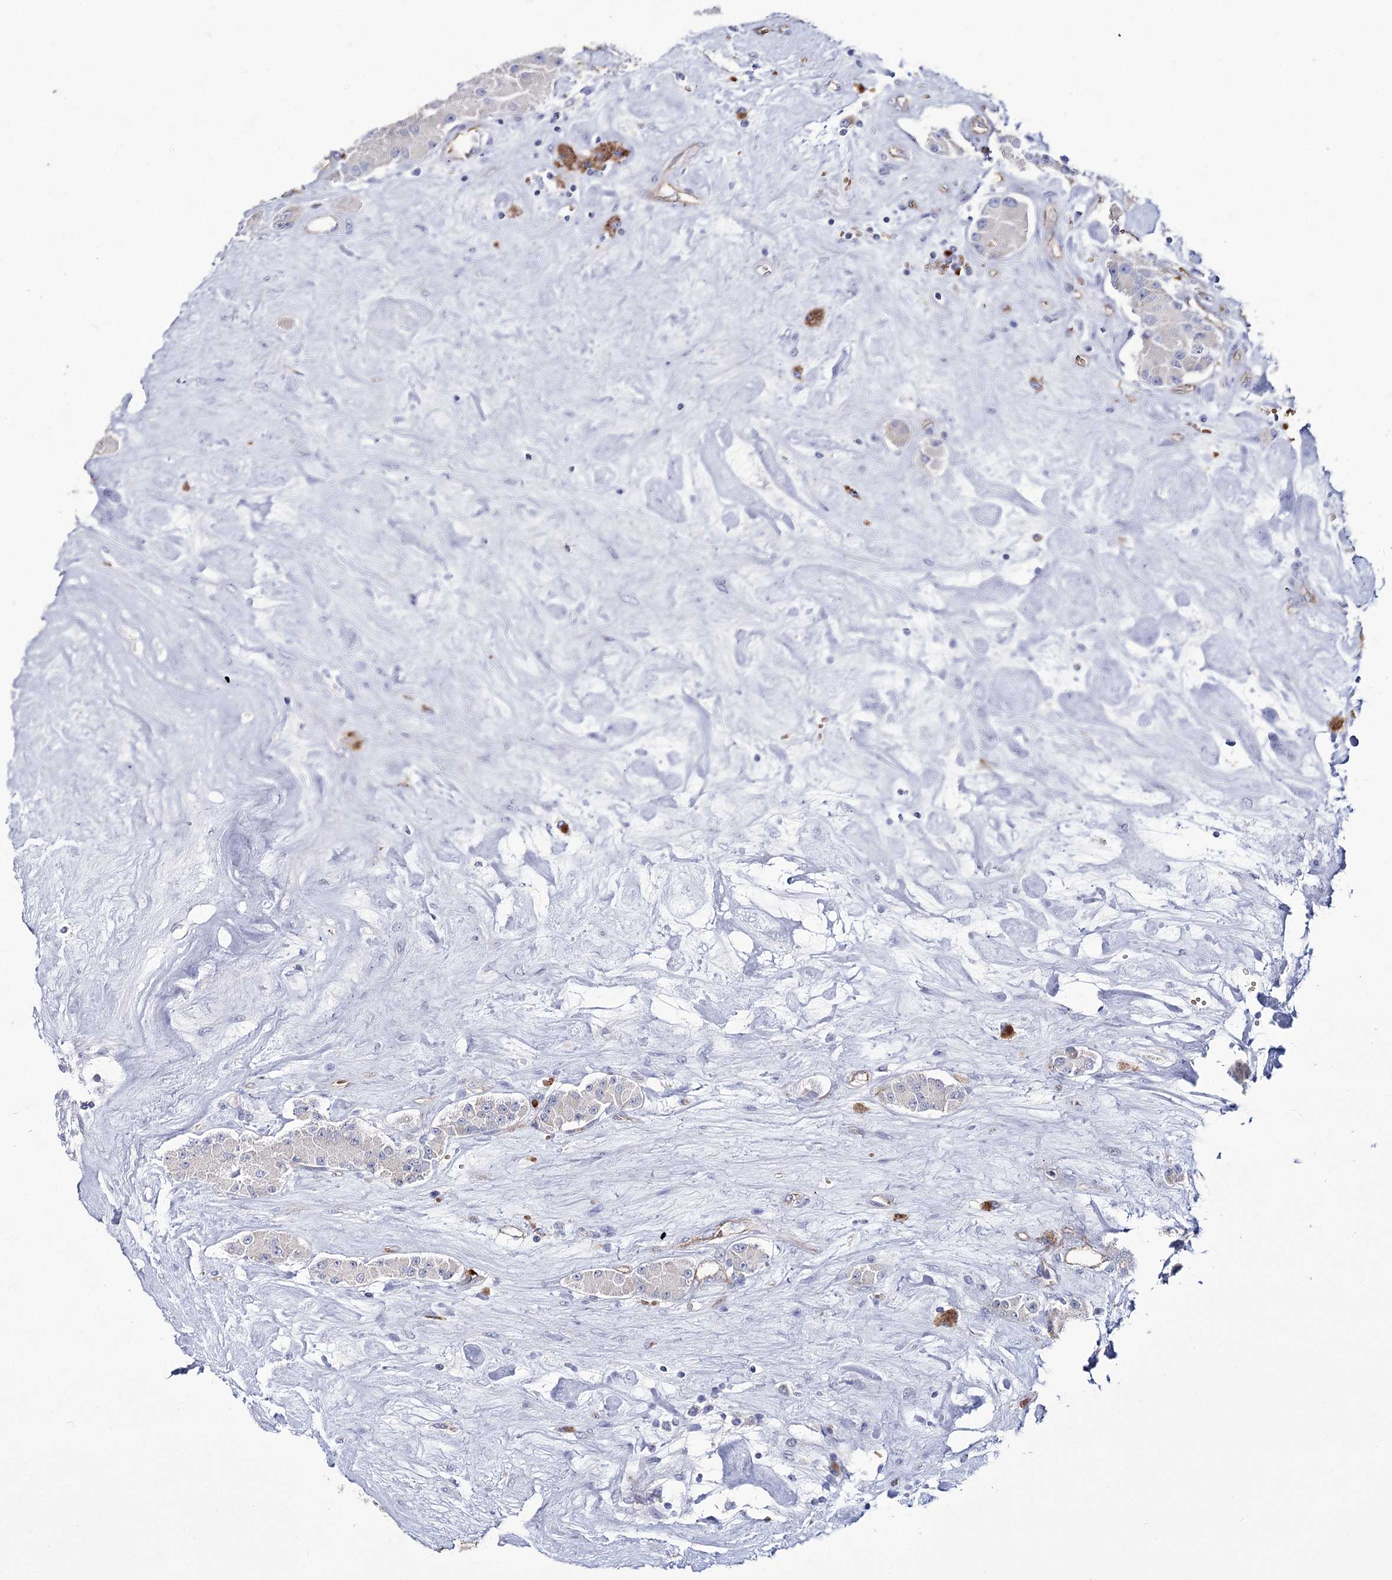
{"staining": {"intensity": "negative", "quantity": "none", "location": "none"}, "tissue": "carcinoid", "cell_type": "Tumor cells", "image_type": "cancer", "snomed": [{"axis": "morphology", "description": "Carcinoid, malignant, NOS"}, {"axis": "topography", "description": "Pancreas"}], "caption": "Immunohistochemistry image of malignant carcinoid stained for a protein (brown), which displays no staining in tumor cells.", "gene": "GBF1", "patient": {"sex": "male", "age": 41}}